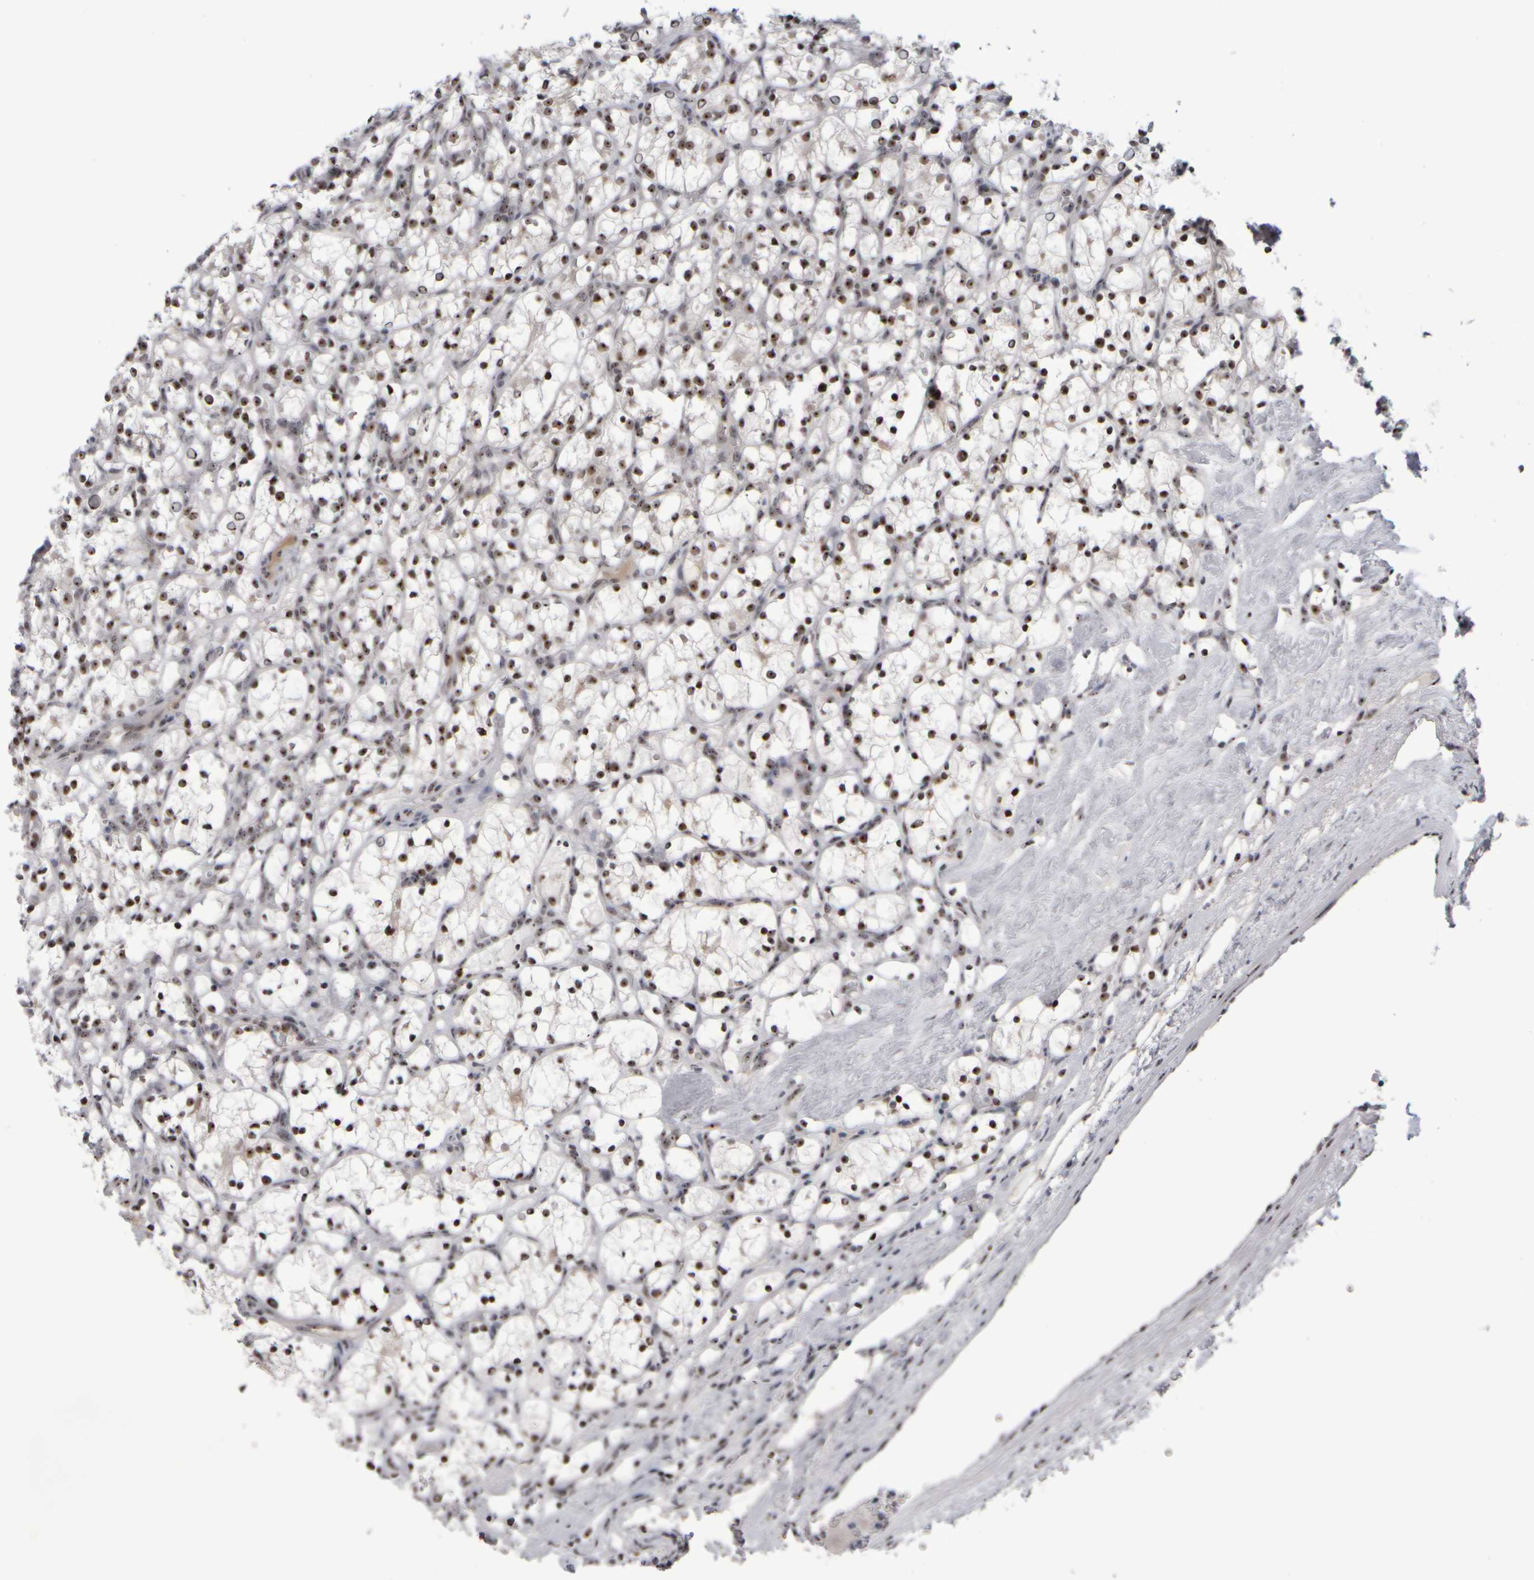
{"staining": {"intensity": "moderate", "quantity": ">75%", "location": "nuclear"}, "tissue": "renal cancer", "cell_type": "Tumor cells", "image_type": "cancer", "snomed": [{"axis": "morphology", "description": "Adenocarcinoma, NOS"}, {"axis": "topography", "description": "Kidney"}], "caption": "Tumor cells exhibit moderate nuclear positivity in about >75% of cells in adenocarcinoma (renal).", "gene": "SURF6", "patient": {"sex": "female", "age": 69}}